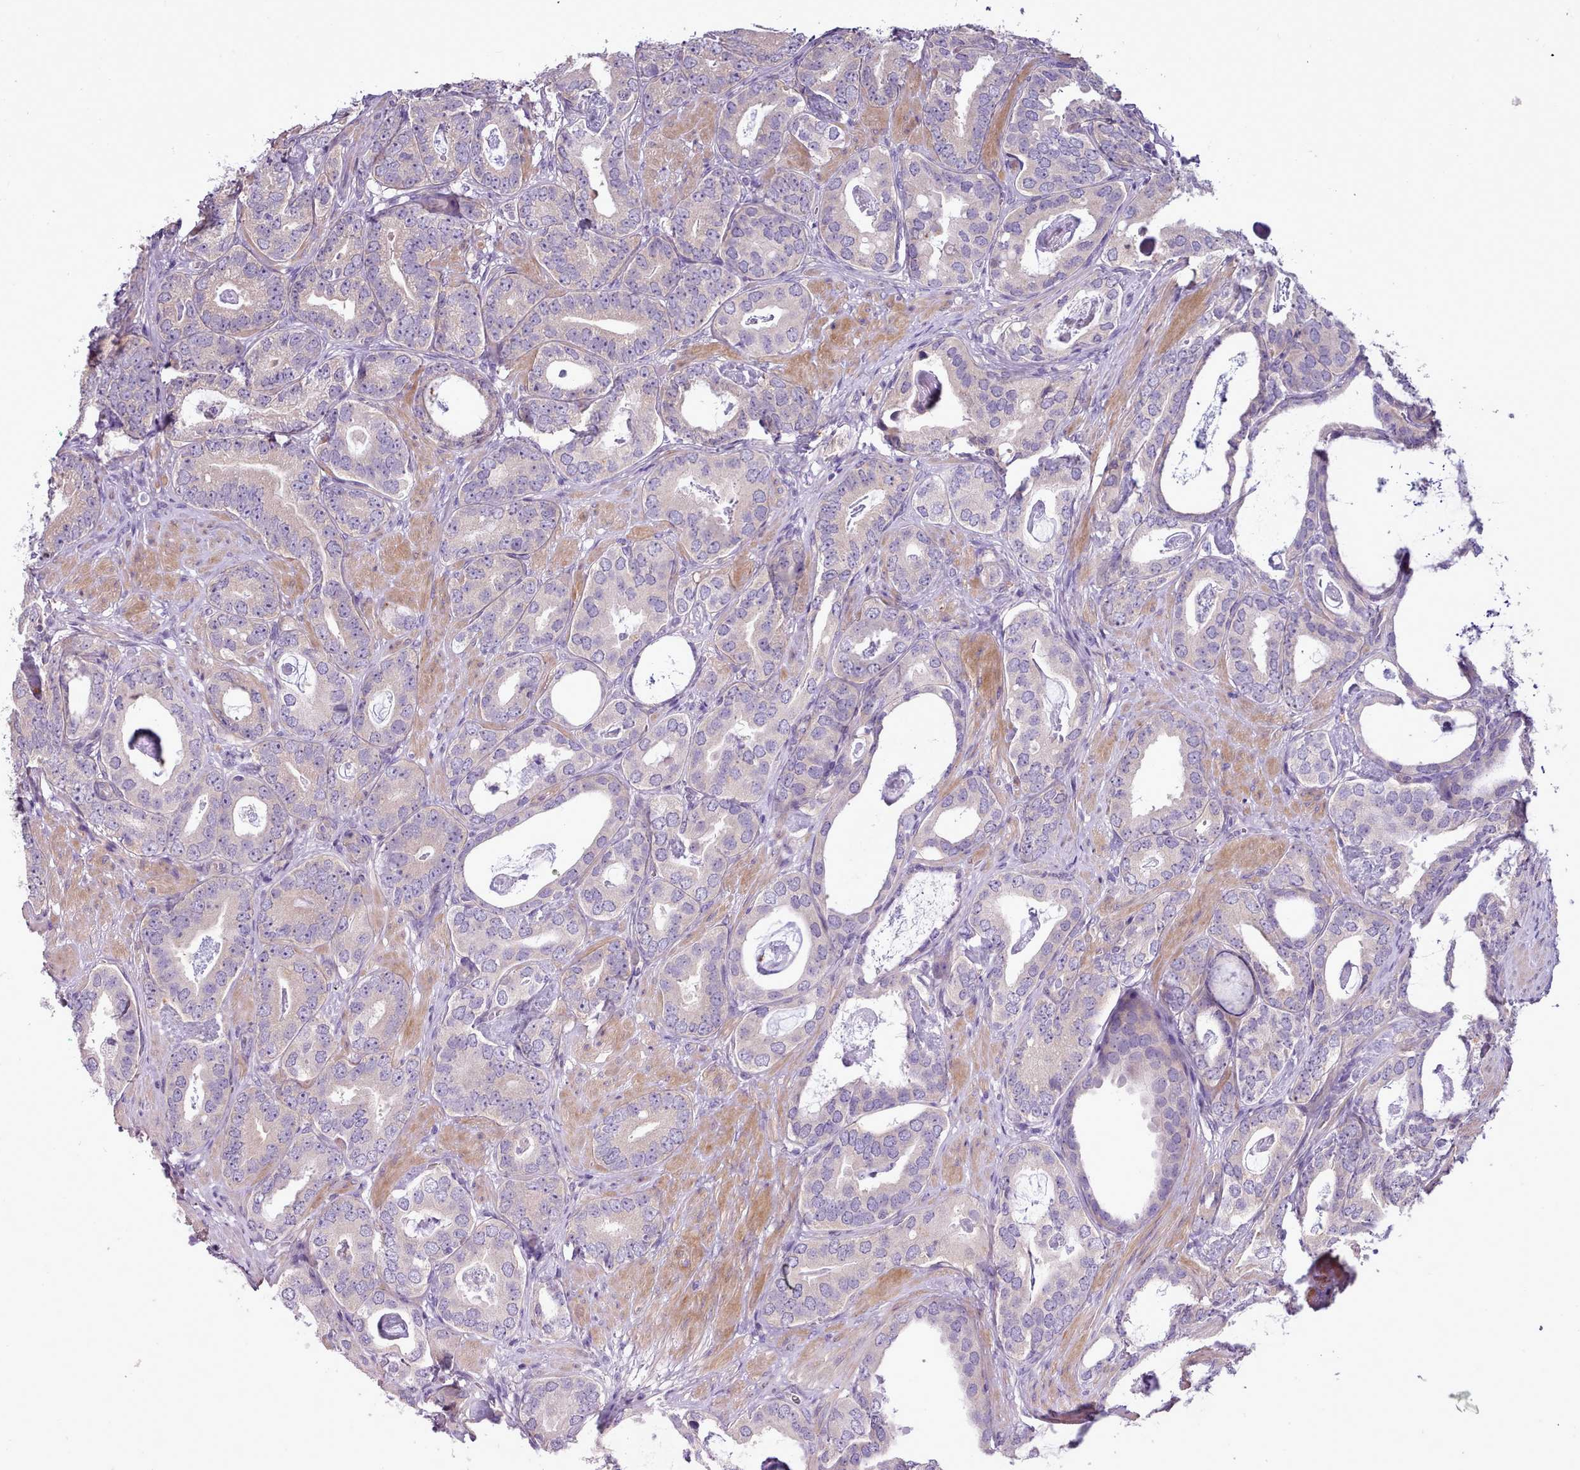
{"staining": {"intensity": "negative", "quantity": "none", "location": "none"}, "tissue": "prostate cancer", "cell_type": "Tumor cells", "image_type": "cancer", "snomed": [{"axis": "morphology", "description": "Adenocarcinoma, Low grade"}, {"axis": "topography", "description": "Prostate"}], "caption": "This is a micrograph of immunohistochemistry (IHC) staining of prostate adenocarcinoma (low-grade), which shows no expression in tumor cells.", "gene": "SETX", "patient": {"sex": "male", "age": 71}}